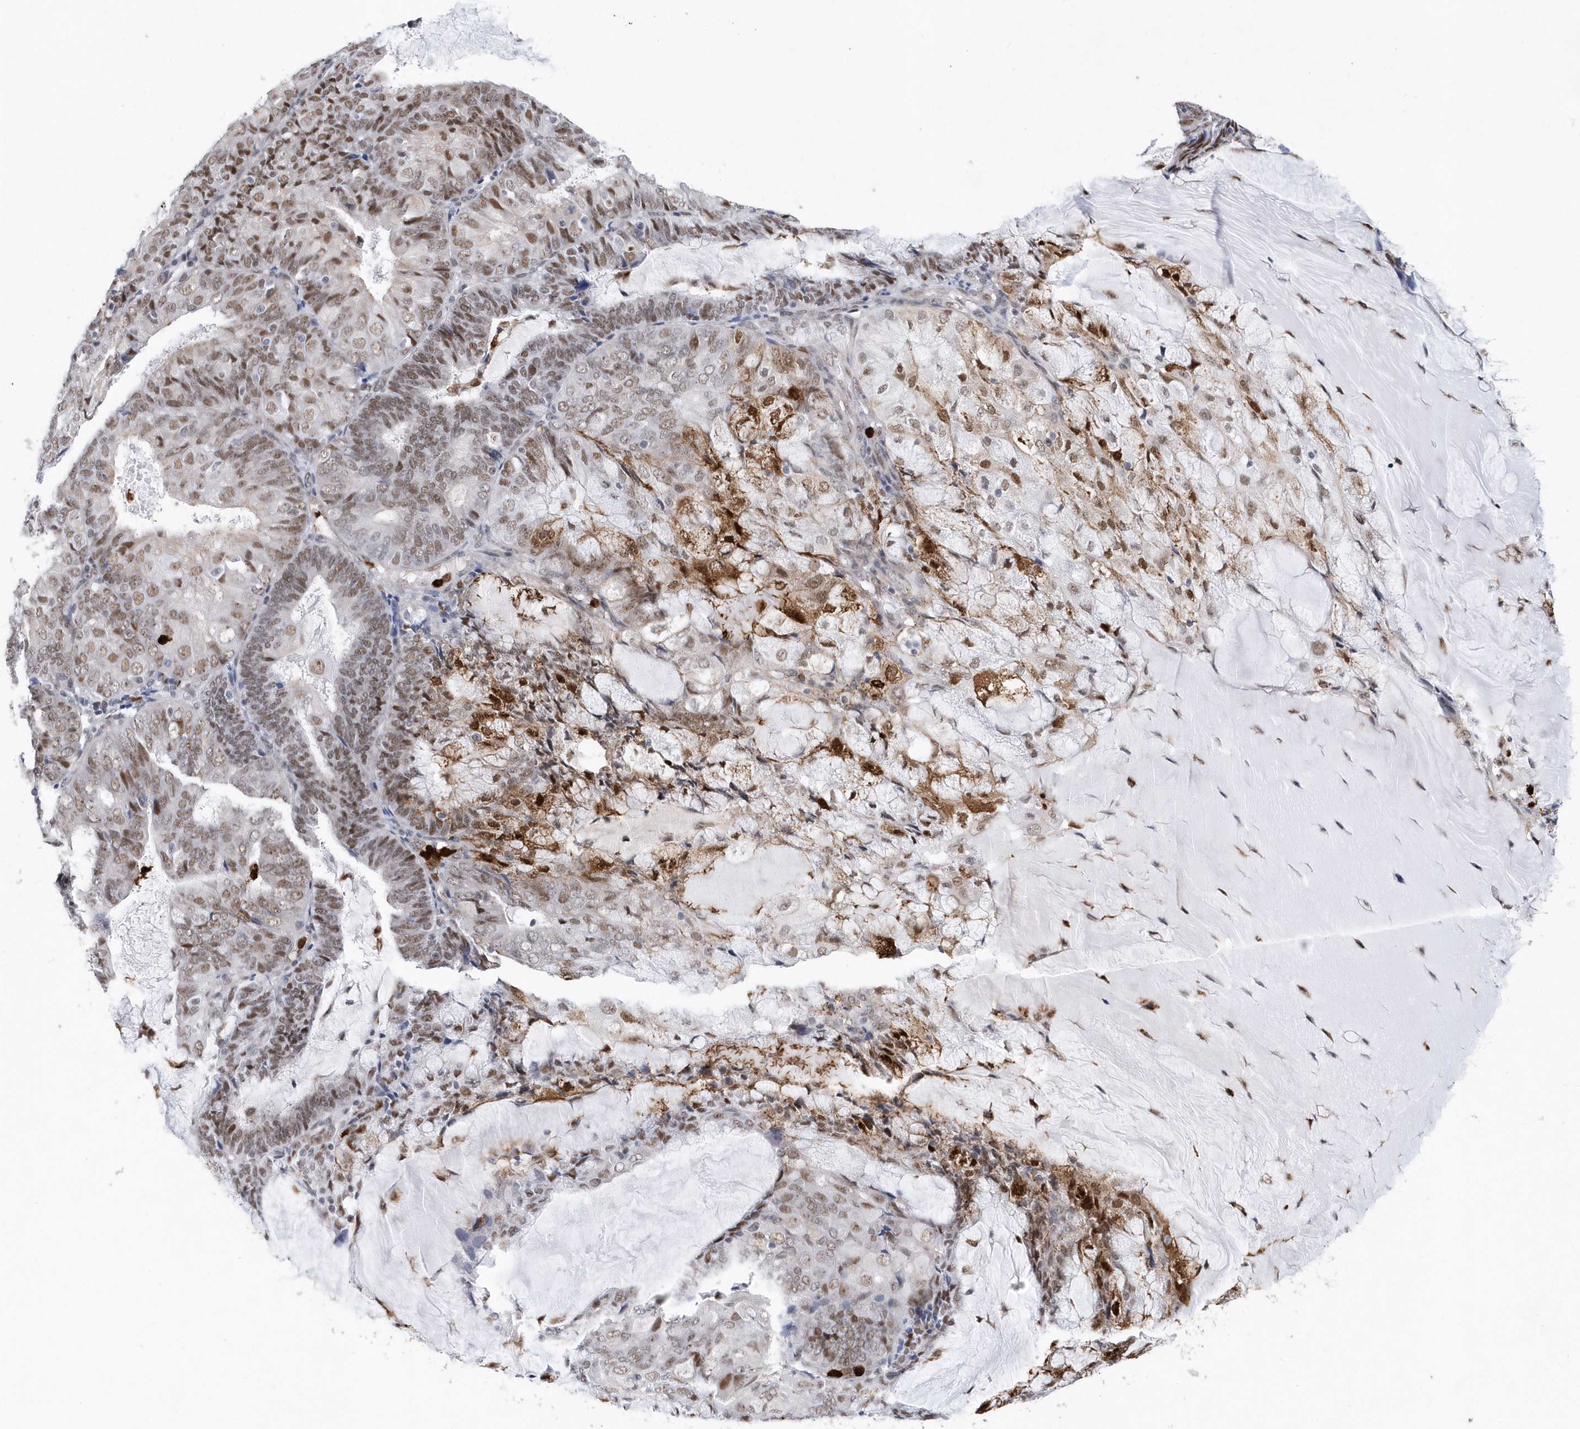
{"staining": {"intensity": "moderate", "quantity": ">75%", "location": "nuclear"}, "tissue": "endometrial cancer", "cell_type": "Tumor cells", "image_type": "cancer", "snomed": [{"axis": "morphology", "description": "Adenocarcinoma, NOS"}, {"axis": "topography", "description": "Endometrium"}], "caption": "Immunohistochemical staining of human endometrial cancer (adenocarcinoma) reveals moderate nuclear protein staining in about >75% of tumor cells.", "gene": "RPP30", "patient": {"sex": "female", "age": 81}}